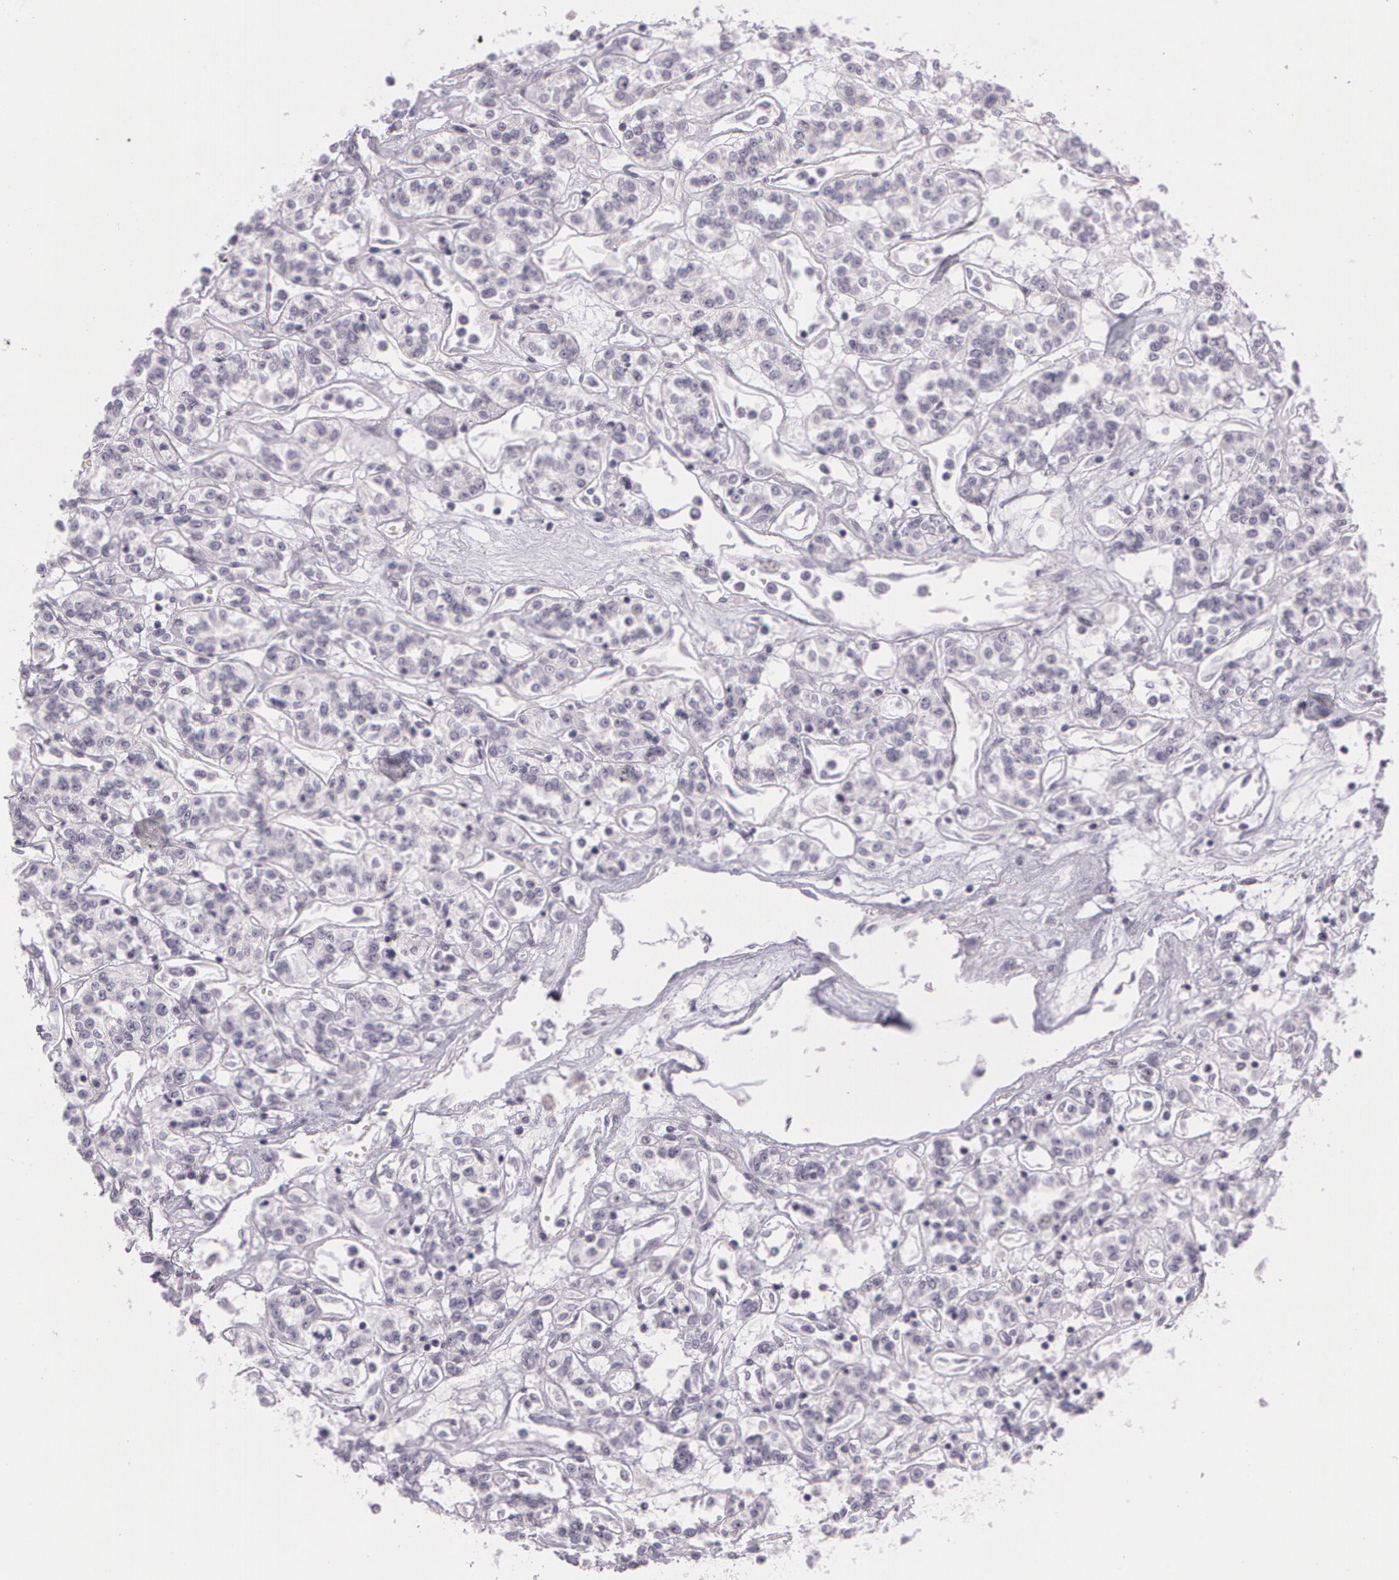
{"staining": {"intensity": "negative", "quantity": "none", "location": "none"}, "tissue": "renal cancer", "cell_type": "Tumor cells", "image_type": "cancer", "snomed": [{"axis": "morphology", "description": "Adenocarcinoma, NOS"}, {"axis": "topography", "description": "Kidney"}], "caption": "Micrograph shows no protein staining in tumor cells of renal adenocarcinoma tissue.", "gene": "OTC", "patient": {"sex": "female", "age": 76}}